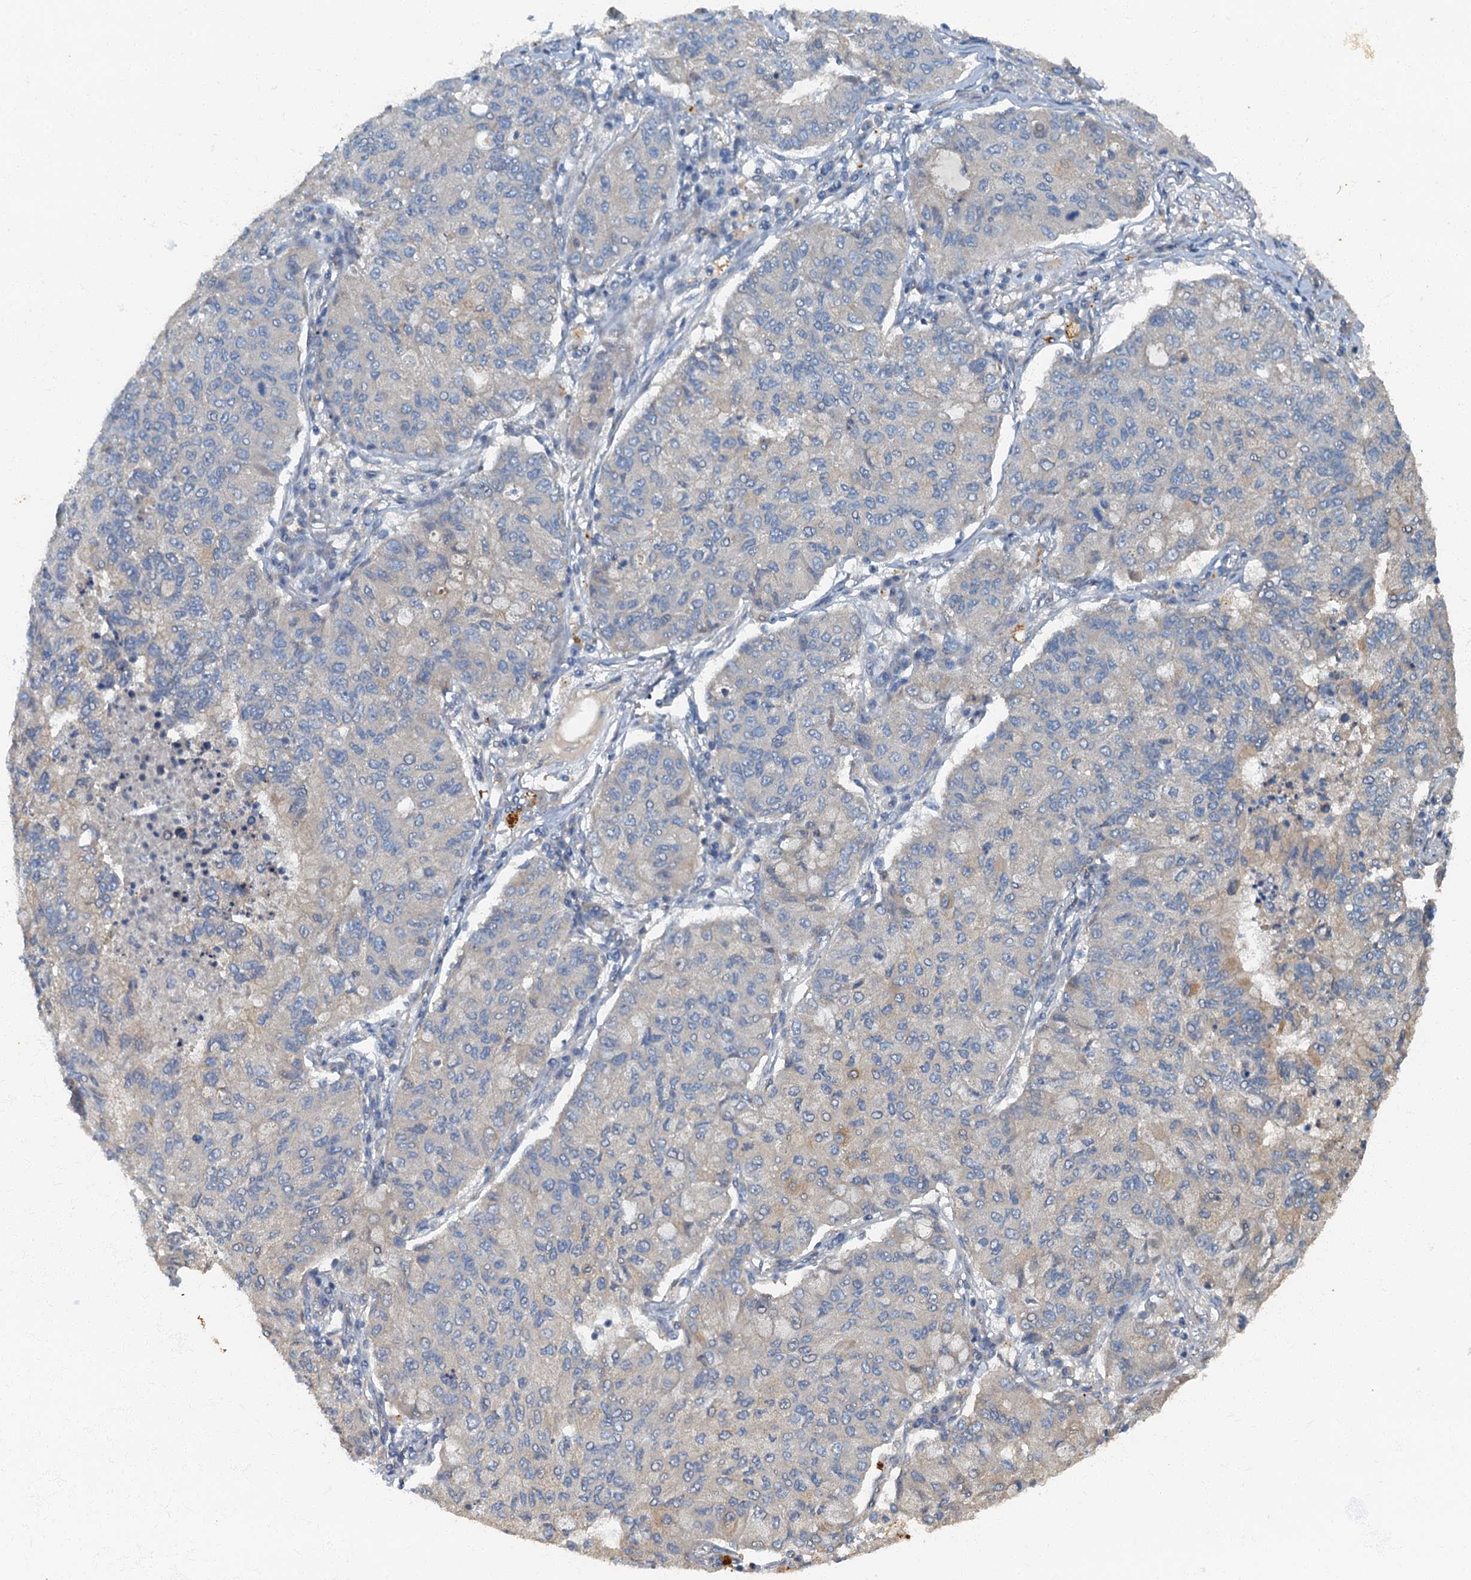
{"staining": {"intensity": "negative", "quantity": "none", "location": "none"}, "tissue": "lung cancer", "cell_type": "Tumor cells", "image_type": "cancer", "snomed": [{"axis": "morphology", "description": "Squamous cell carcinoma, NOS"}, {"axis": "topography", "description": "Lung"}], "caption": "Tumor cells are negative for brown protein staining in lung squamous cell carcinoma.", "gene": "ARL11", "patient": {"sex": "male", "age": 74}}